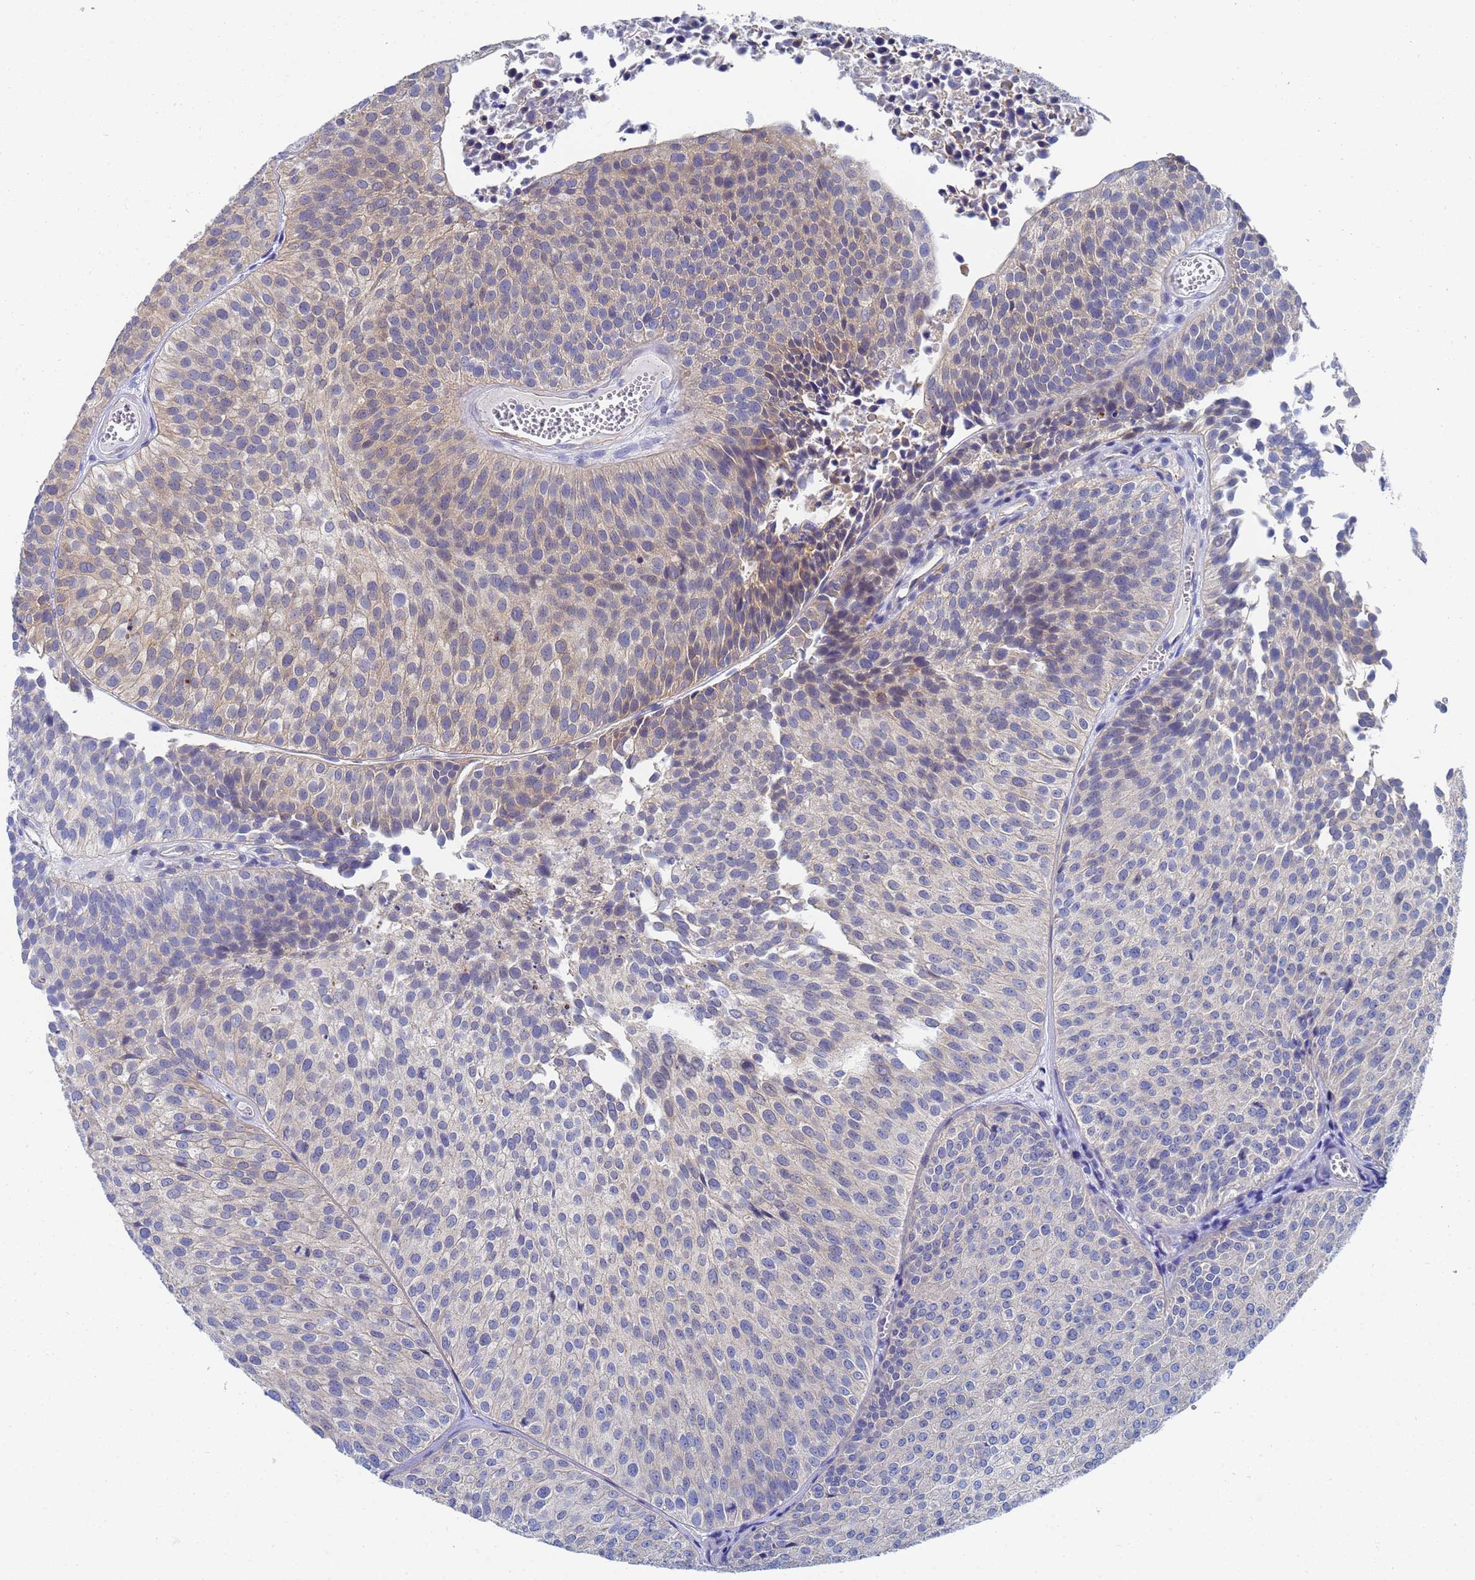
{"staining": {"intensity": "weak", "quantity": "<25%", "location": "cytoplasmic/membranous"}, "tissue": "urothelial cancer", "cell_type": "Tumor cells", "image_type": "cancer", "snomed": [{"axis": "morphology", "description": "Urothelial carcinoma, Low grade"}, {"axis": "topography", "description": "Urinary bladder"}], "caption": "Tumor cells show no significant expression in urothelial cancer.", "gene": "GCHFR", "patient": {"sex": "male", "age": 84}}